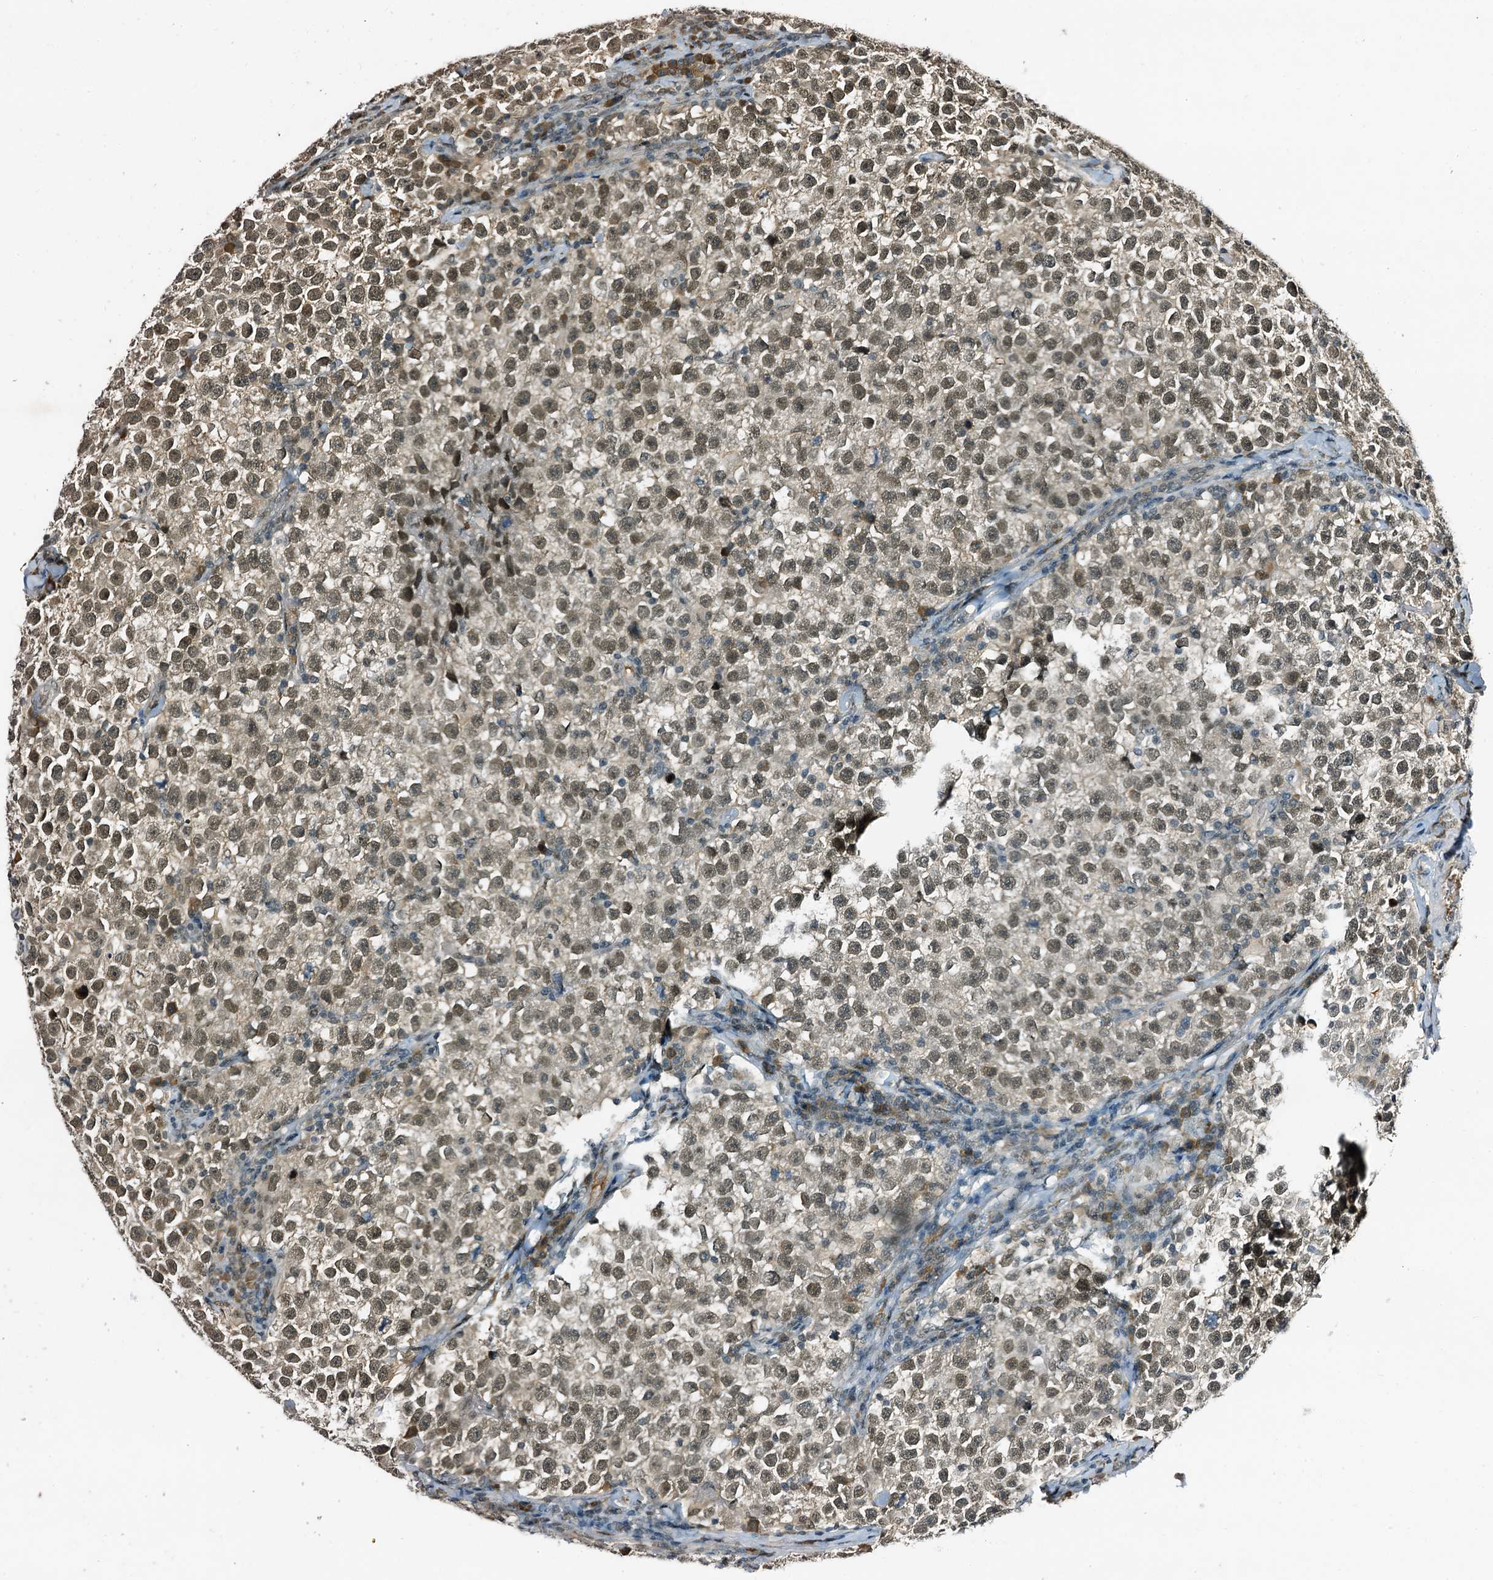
{"staining": {"intensity": "moderate", "quantity": ">75%", "location": "nuclear"}, "tissue": "testis cancer", "cell_type": "Tumor cells", "image_type": "cancer", "snomed": [{"axis": "morphology", "description": "Normal tissue, NOS"}, {"axis": "morphology", "description": "Seminoma, NOS"}, {"axis": "topography", "description": "Testis"}], "caption": "Testis cancer (seminoma) tissue exhibits moderate nuclear staining in approximately >75% of tumor cells, visualized by immunohistochemistry.", "gene": "TRAPPC4", "patient": {"sex": "male", "age": 43}}